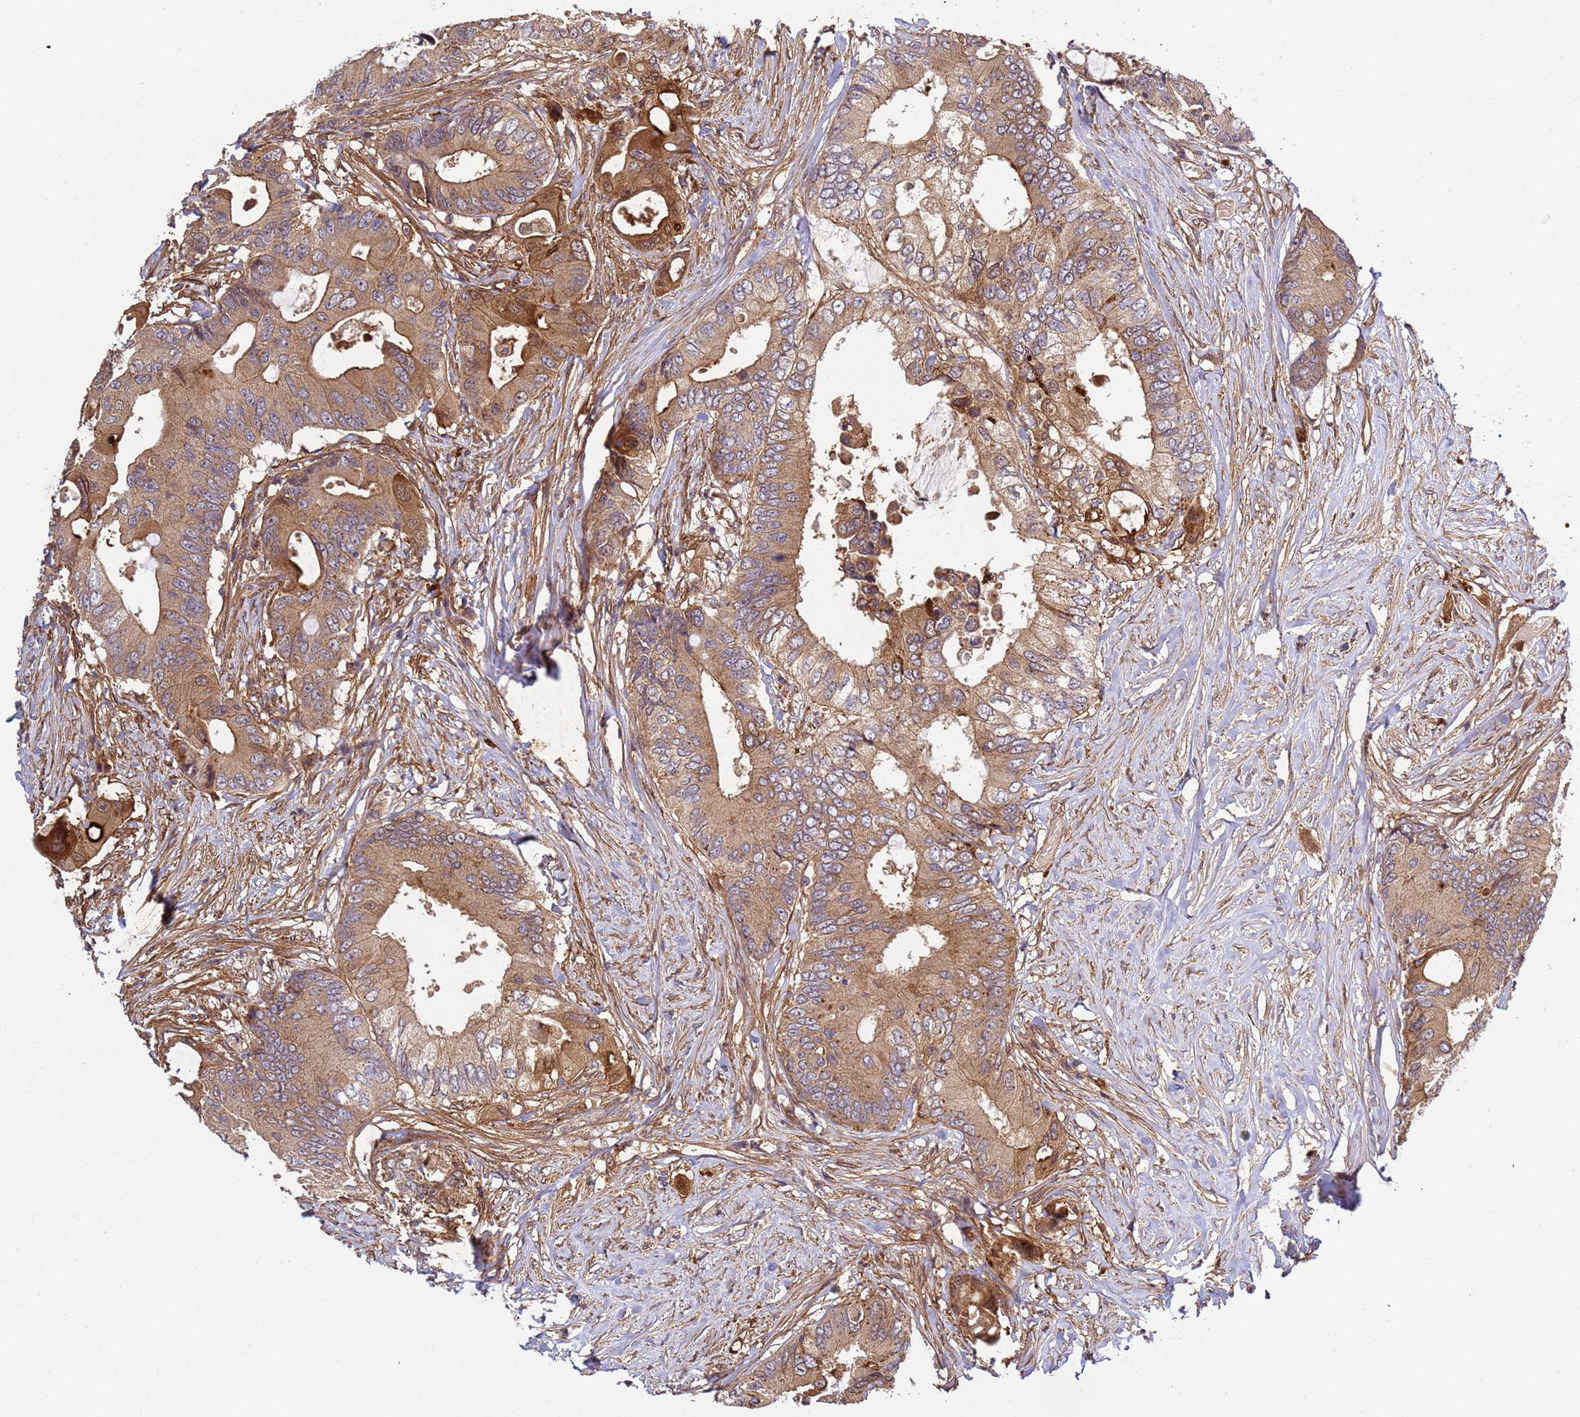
{"staining": {"intensity": "moderate", "quantity": ">75%", "location": "cytoplasmic/membranous"}, "tissue": "colorectal cancer", "cell_type": "Tumor cells", "image_type": "cancer", "snomed": [{"axis": "morphology", "description": "Adenocarcinoma, NOS"}, {"axis": "topography", "description": "Colon"}], "caption": "This is an image of immunohistochemistry (IHC) staining of colorectal adenocarcinoma, which shows moderate expression in the cytoplasmic/membranous of tumor cells.", "gene": "C8orf34", "patient": {"sex": "male", "age": 71}}